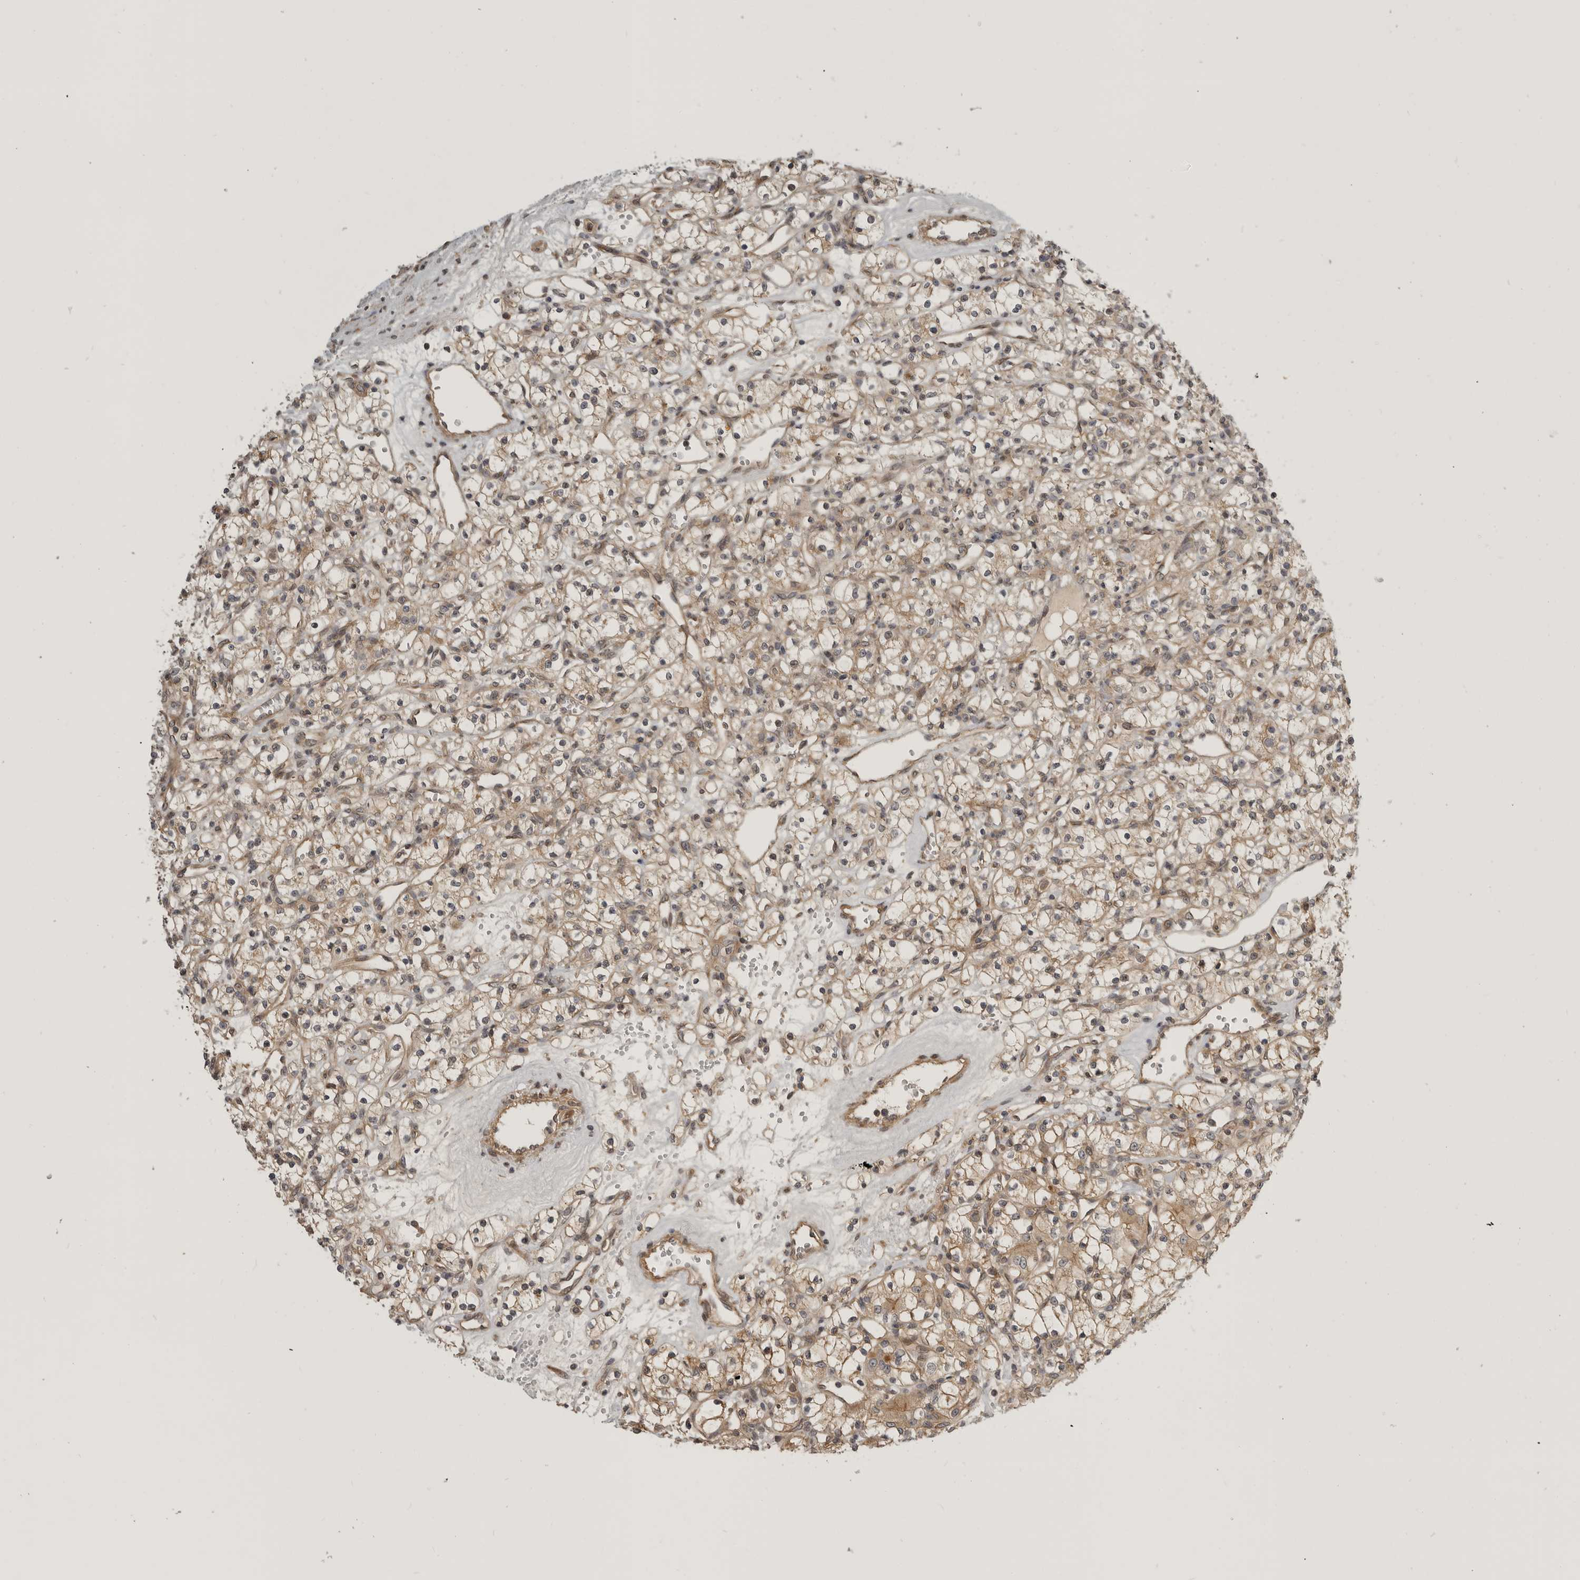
{"staining": {"intensity": "weak", "quantity": ">75%", "location": "cytoplasmic/membranous"}, "tissue": "renal cancer", "cell_type": "Tumor cells", "image_type": "cancer", "snomed": [{"axis": "morphology", "description": "Adenocarcinoma, NOS"}, {"axis": "topography", "description": "Kidney"}], "caption": "Adenocarcinoma (renal) tissue exhibits weak cytoplasmic/membranous positivity in approximately >75% of tumor cells", "gene": "CUEDC1", "patient": {"sex": "female", "age": 59}}